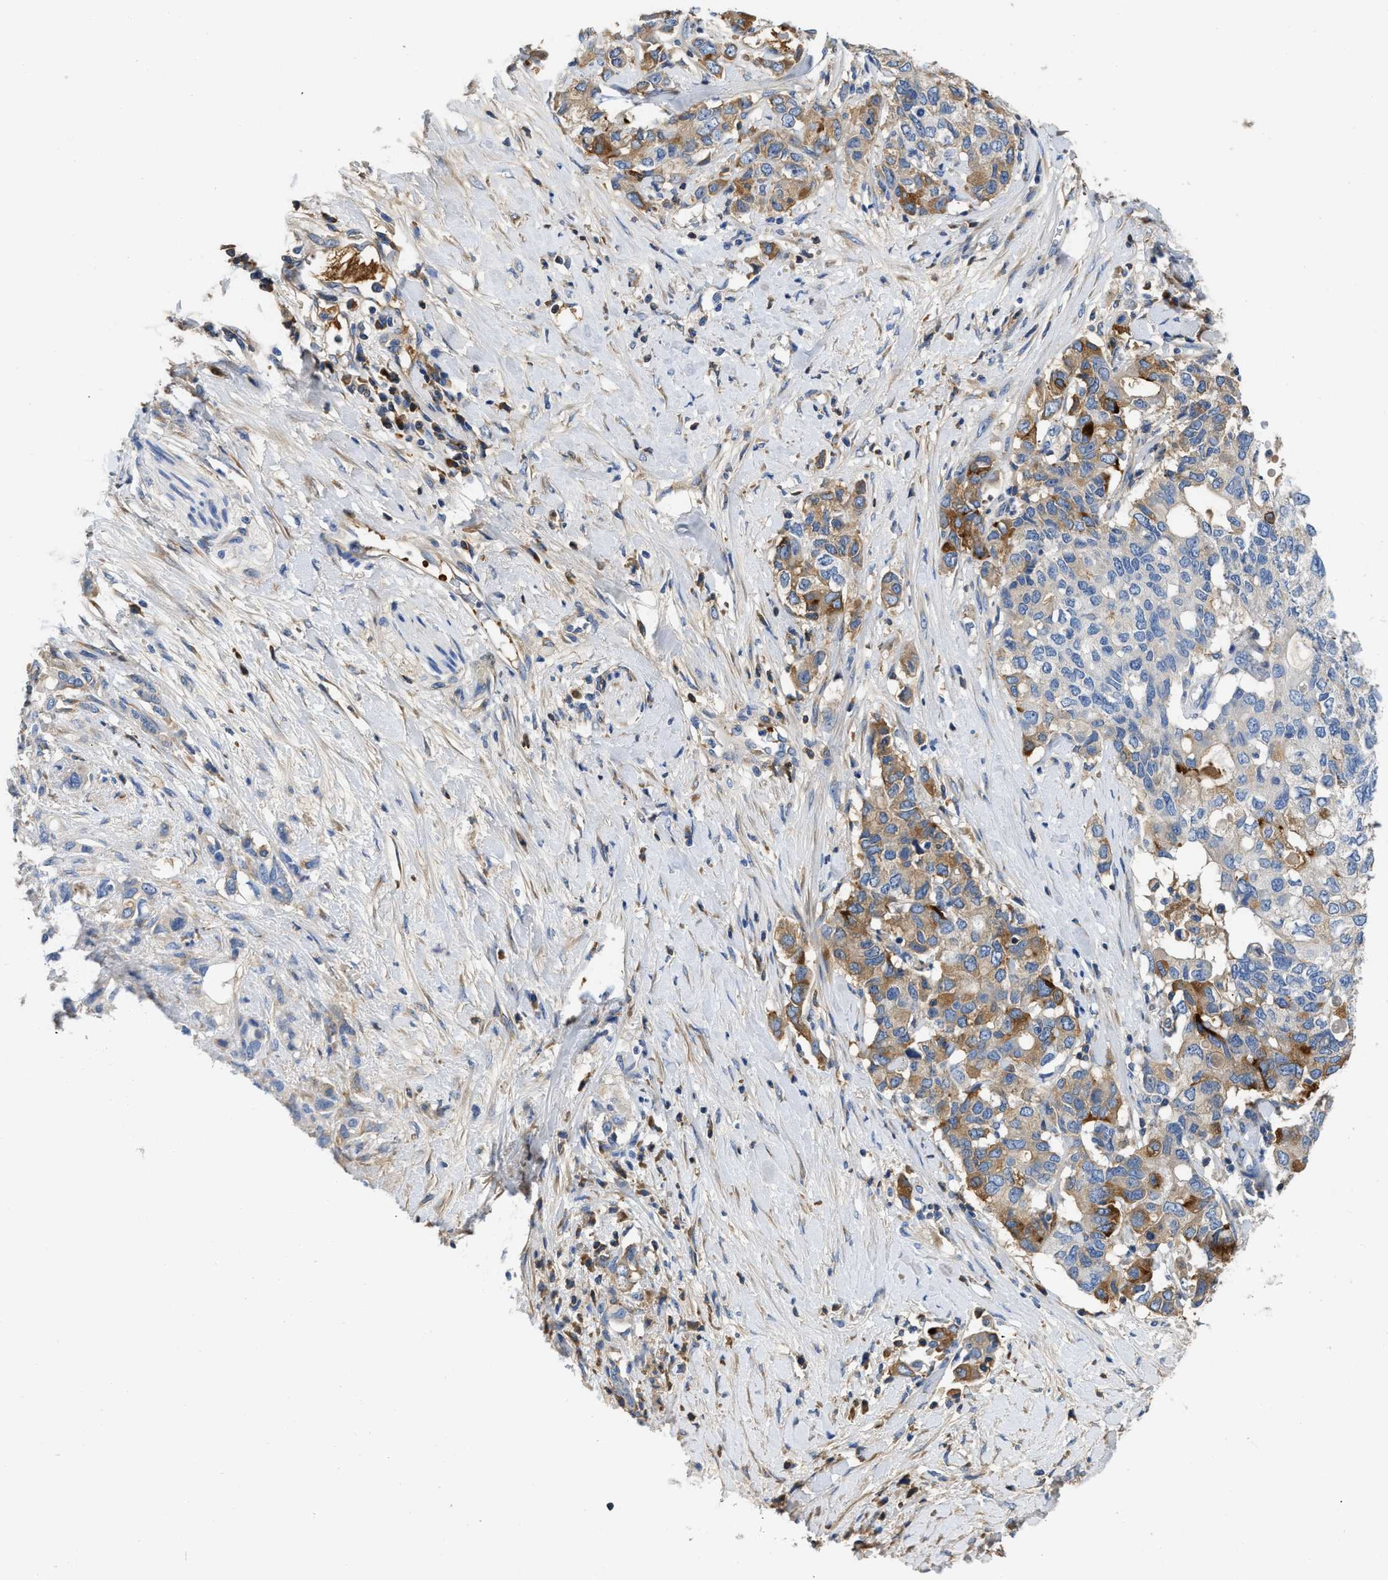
{"staining": {"intensity": "moderate", "quantity": "25%-75%", "location": "cytoplasmic/membranous"}, "tissue": "pancreatic cancer", "cell_type": "Tumor cells", "image_type": "cancer", "snomed": [{"axis": "morphology", "description": "Adenocarcinoma, NOS"}, {"axis": "topography", "description": "Pancreas"}], "caption": "High-magnification brightfield microscopy of adenocarcinoma (pancreatic) stained with DAB (brown) and counterstained with hematoxylin (blue). tumor cells exhibit moderate cytoplasmic/membranous expression is appreciated in approximately25%-75% of cells. (DAB (3,3'-diaminobenzidine) IHC, brown staining for protein, blue staining for nuclei).", "gene": "C1S", "patient": {"sex": "female", "age": 56}}